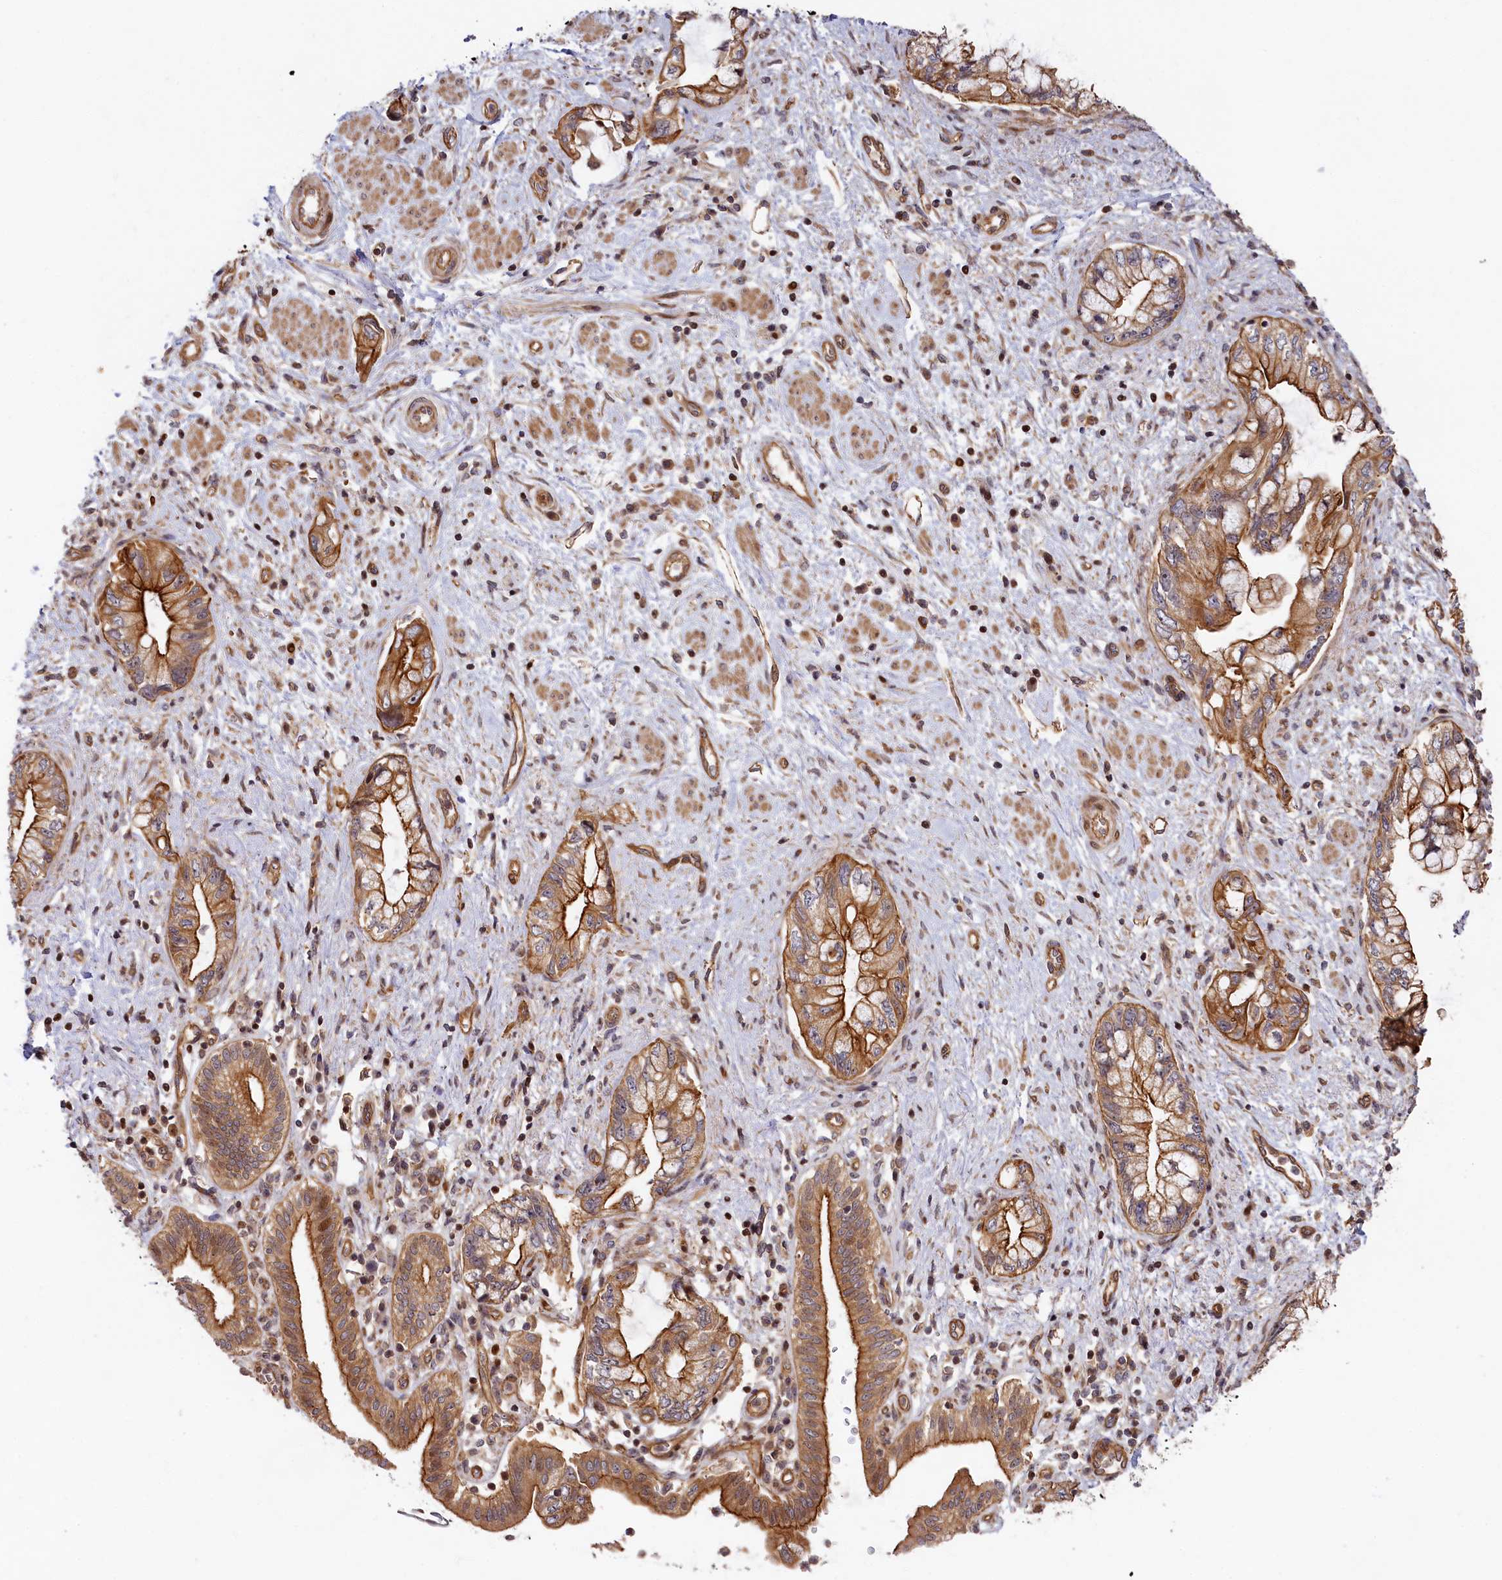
{"staining": {"intensity": "moderate", "quantity": ">75%", "location": "cytoplasmic/membranous"}, "tissue": "pancreatic cancer", "cell_type": "Tumor cells", "image_type": "cancer", "snomed": [{"axis": "morphology", "description": "Adenocarcinoma, NOS"}, {"axis": "topography", "description": "Pancreas"}], "caption": "This micrograph exhibits immunohistochemistry (IHC) staining of adenocarcinoma (pancreatic), with medium moderate cytoplasmic/membranous positivity in approximately >75% of tumor cells.", "gene": "CEP44", "patient": {"sex": "female", "age": 73}}